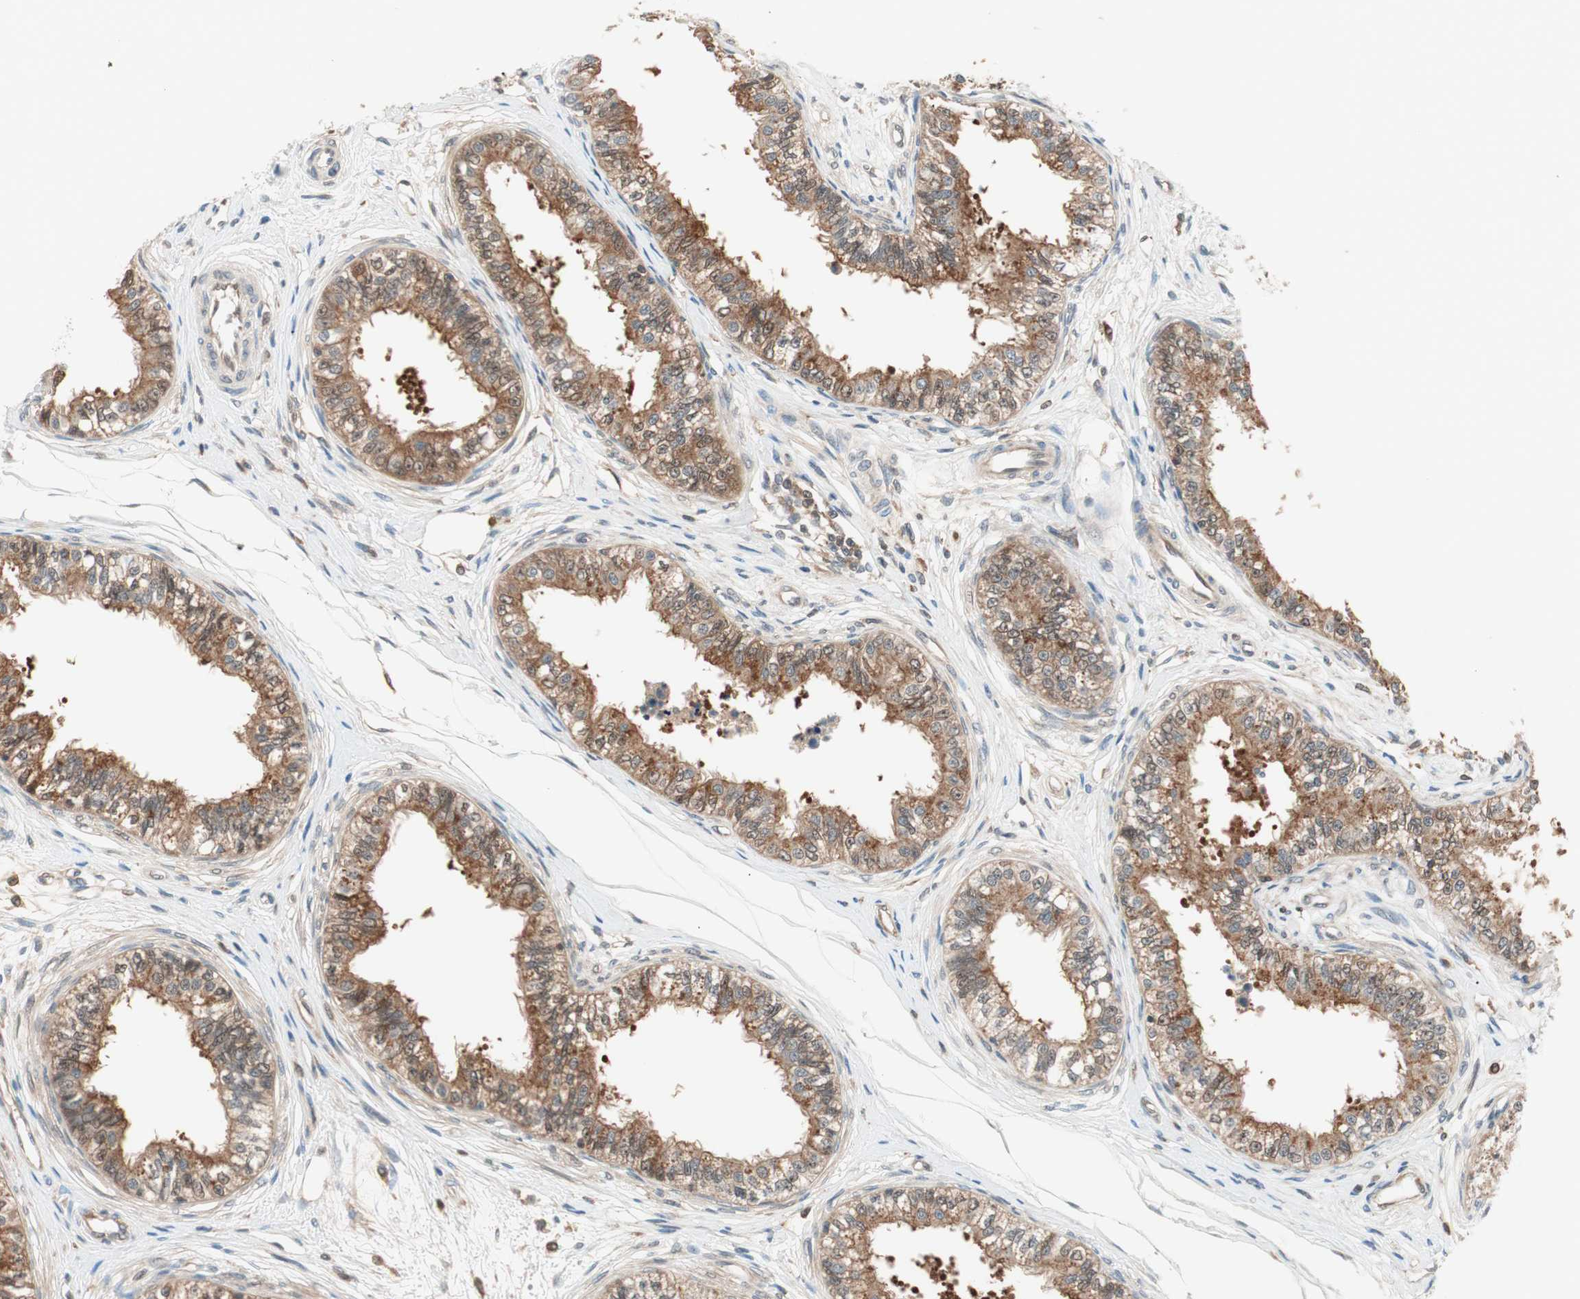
{"staining": {"intensity": "moderate", "quantity": ">75%", "location": "cytoplasmic/membranous,nuclear"}, "tissue": "epididymis", "cell_type": "Glandular cells", "image_type": "normal", "snomed": [{"axis": "morphology", "description": "Normal tissue, NOS"}, {"axis": "morphology", "description": "Adenocarcinoma, metastatic, NOS"}, {"axis": "topography", "description": "Testis"}, {"axis": "topography", "description": "Epididymis"}], "caption": "Glandular cells demonstrate medium levels of moderate cytoplasmic/membranous,nuclear expression in about >75% of cells in unremarkable epididymis. Using DAB (brown) and hematoxylin (blue) stains, captured at high magnification using brightfield microscopy.", "gene": "GALT", "patient": {"sex": "male", "age": 26}}